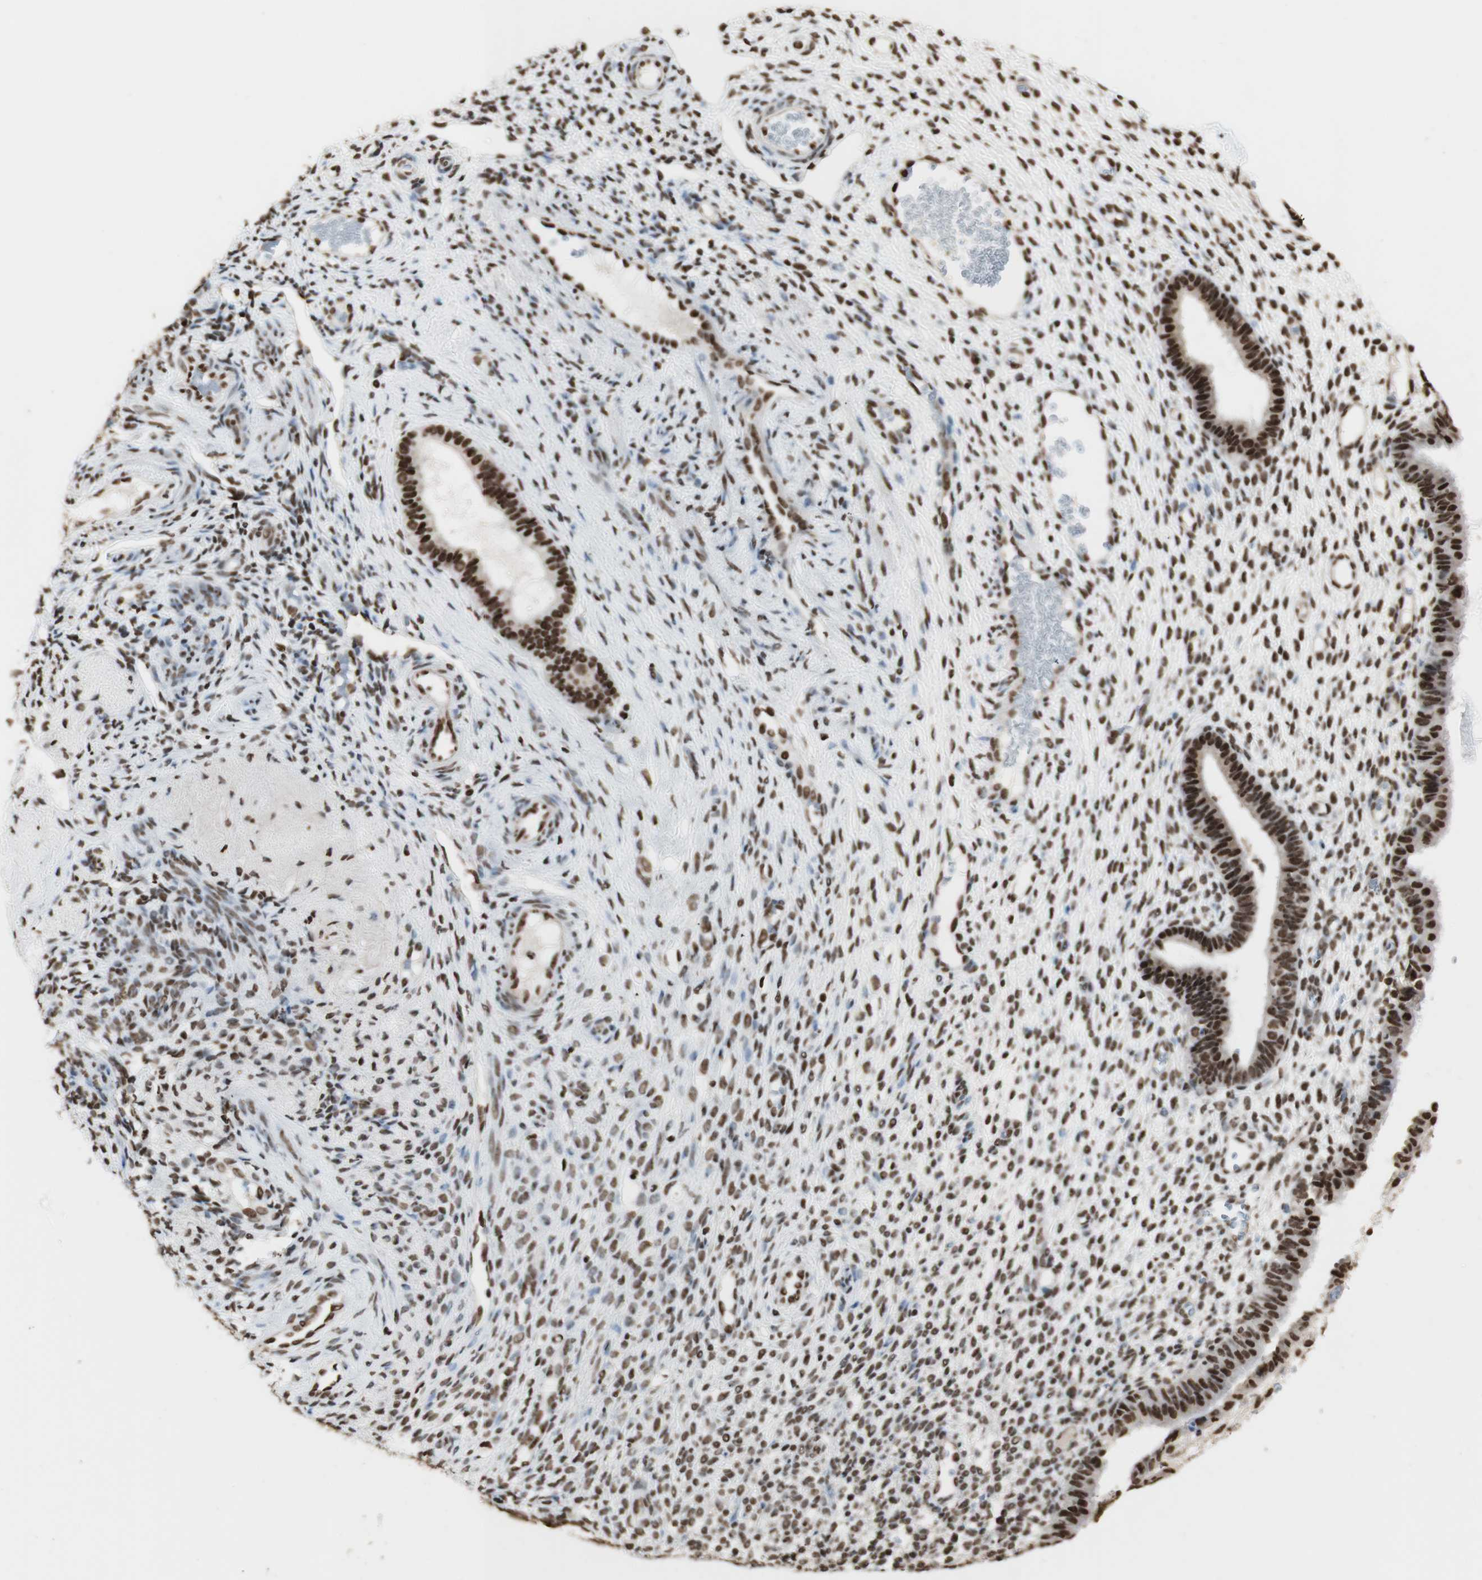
{"staining": {"intensity": "strong", "quantity": ">75%", "location": "nuclear"}, "tissue": "endometrium", "cell_type": "Cells in endometrial stroma", "image_type": "normal", "snomed": [{"axis": "morphology", "description": "Normal tissue, NOS"}, {"axis": "topography", "description": "Endometrium"}], "caption": "Strong nuclear protein positivity is appreciated in approximately >75% of cells in endometrial stroma in endometrium.", "gene": "HNRNPA2B1", "patient": {"sex": "female", "age": 61}}